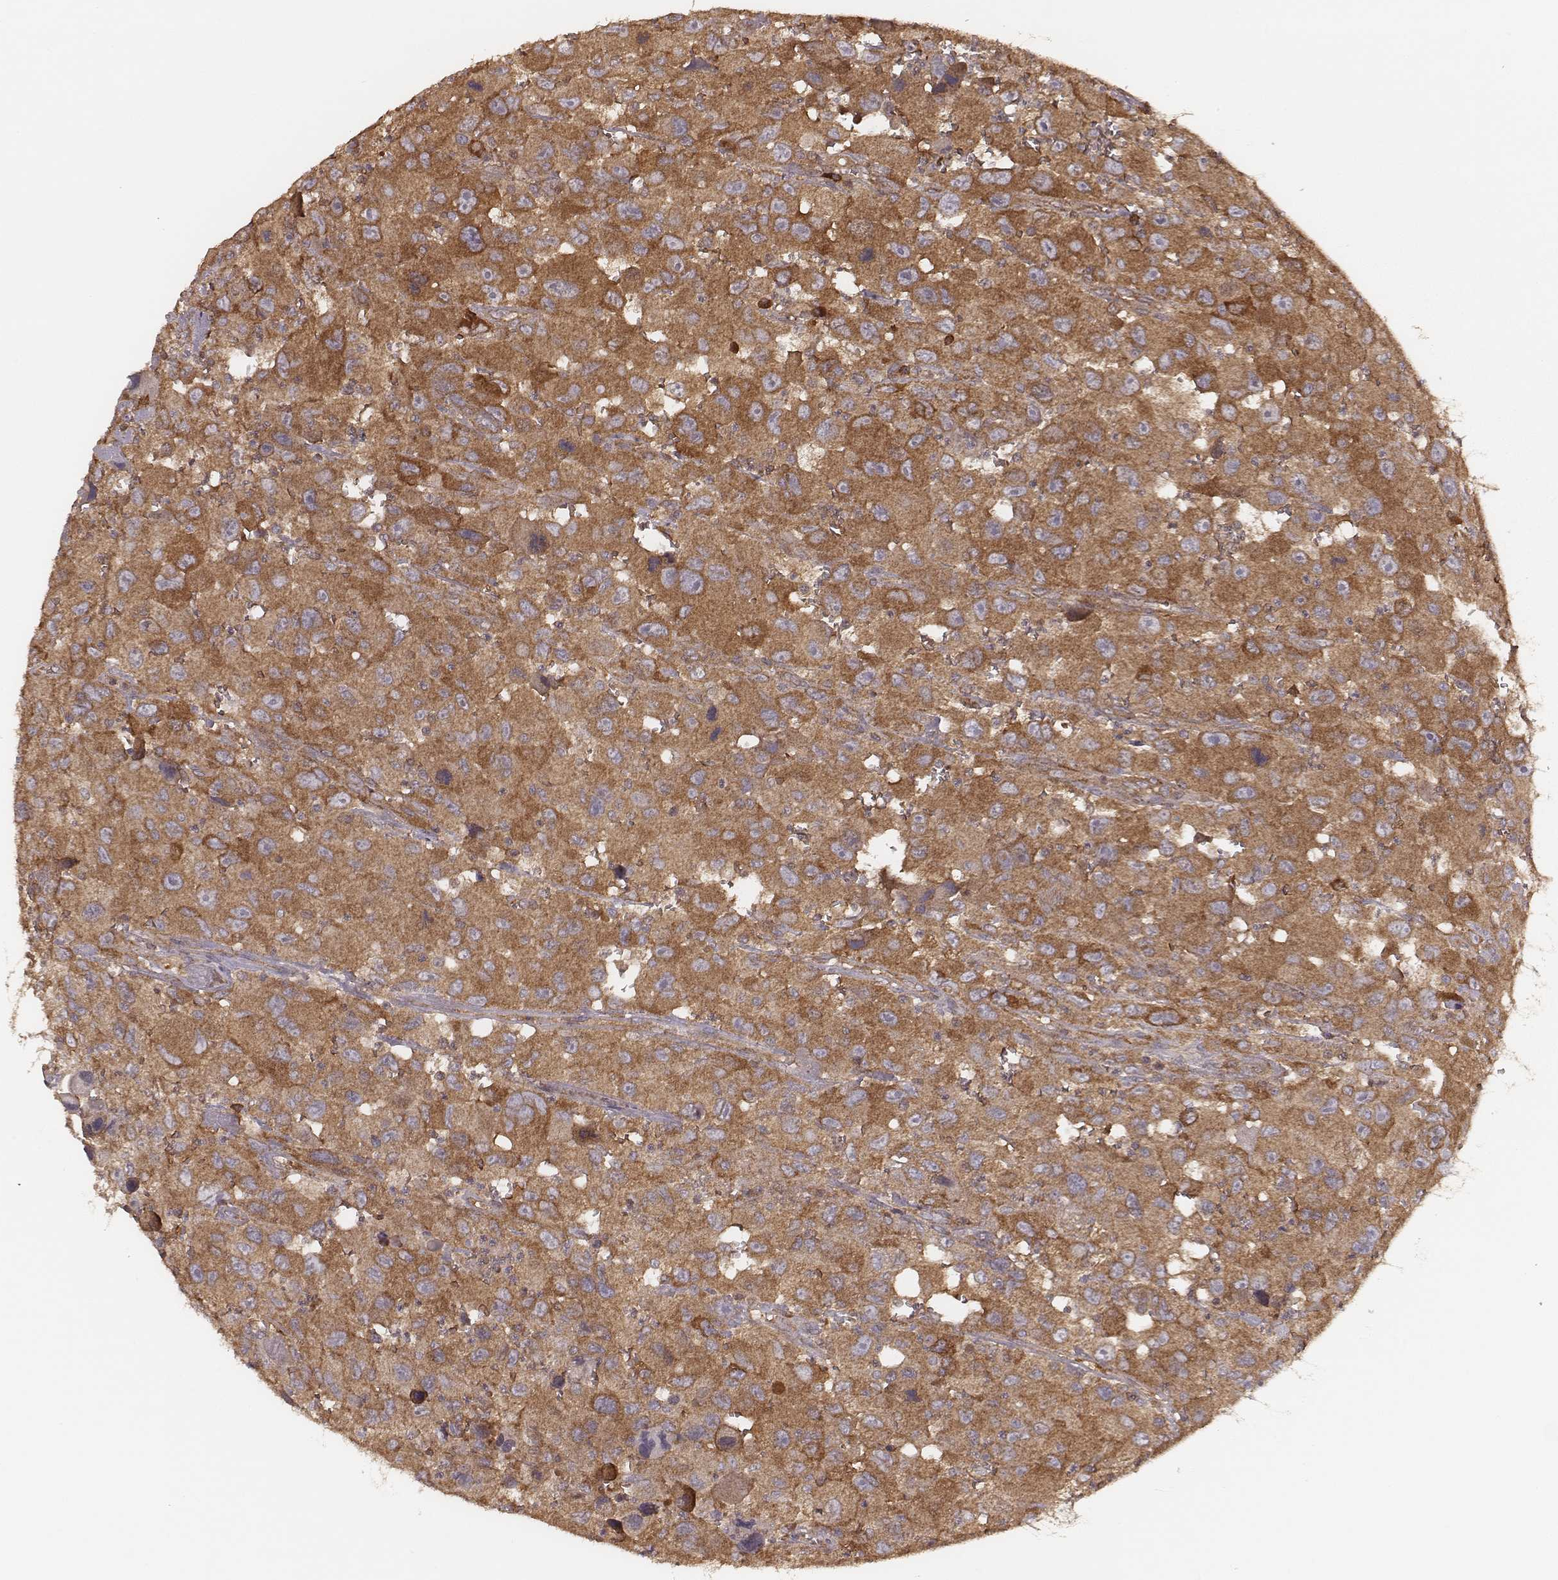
{"staining": {"intensity": "strong", "quantity": ">75%", "location": "cytoplasmic/membranous"}, "tissue": "head and neck cancer", "cell_type": "Tumor cells", "image_type": "cancer", "snomed": [{"axis": "morphology", "description": "Squamous cell carcinoma, NOS"}, {"axis": "morphology", "description": "Squamous cell carcinoma, metastatic, NOS"}, {"axis": "topography", "description": "Oral tissue"}, {"axis": "topography", "description": "Head-Neck"}], "caption": "The immunohistochemical stain highlights strong cytoplasmic/membranous positivity in tumor cells of head and neck squamous cell carcinoma tissue.", "gene": "CARS1", "patient": {"sex": "female", "age": 85}}